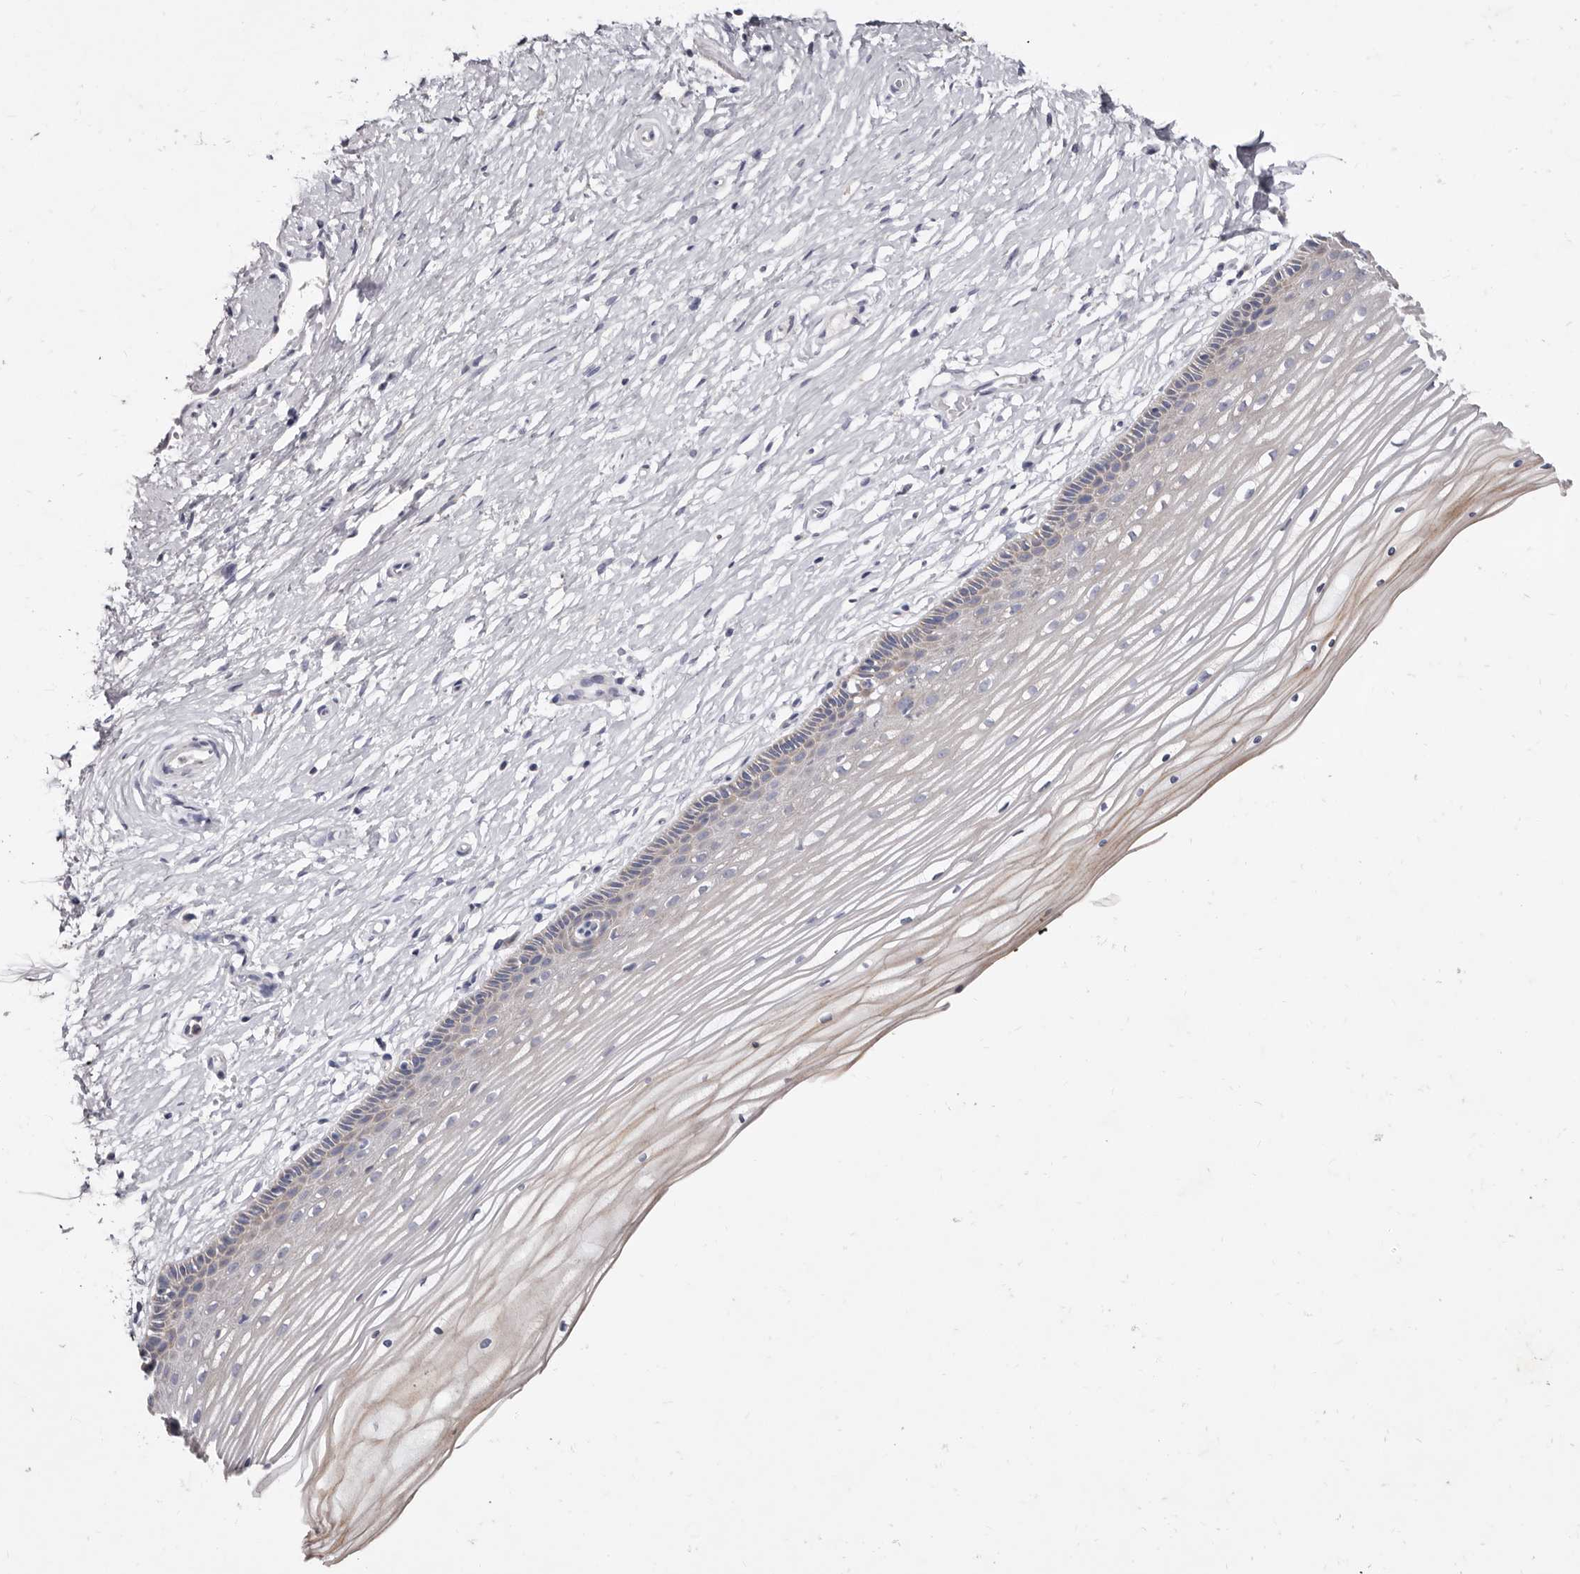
{"staining": {"intensity": "negative", "quantity": "none", "location": "none"}, "tissue": "vagina", "cell_type": "Squamous epithelial cells", "image_type": "normal", "snomed": [{"axis": "morphology", "description": "Normal tissue, NOS"}, {"axis": "topography", "description": "Vagina"}, {"axis": "topography", "description": "Cervix"}], "caption": "Histopathology image shows no significant protein staining in squamous epithelial cells of normal vagina.", "gene": "CYP2E1", "patient": {"sex": "female", "age": 40}}